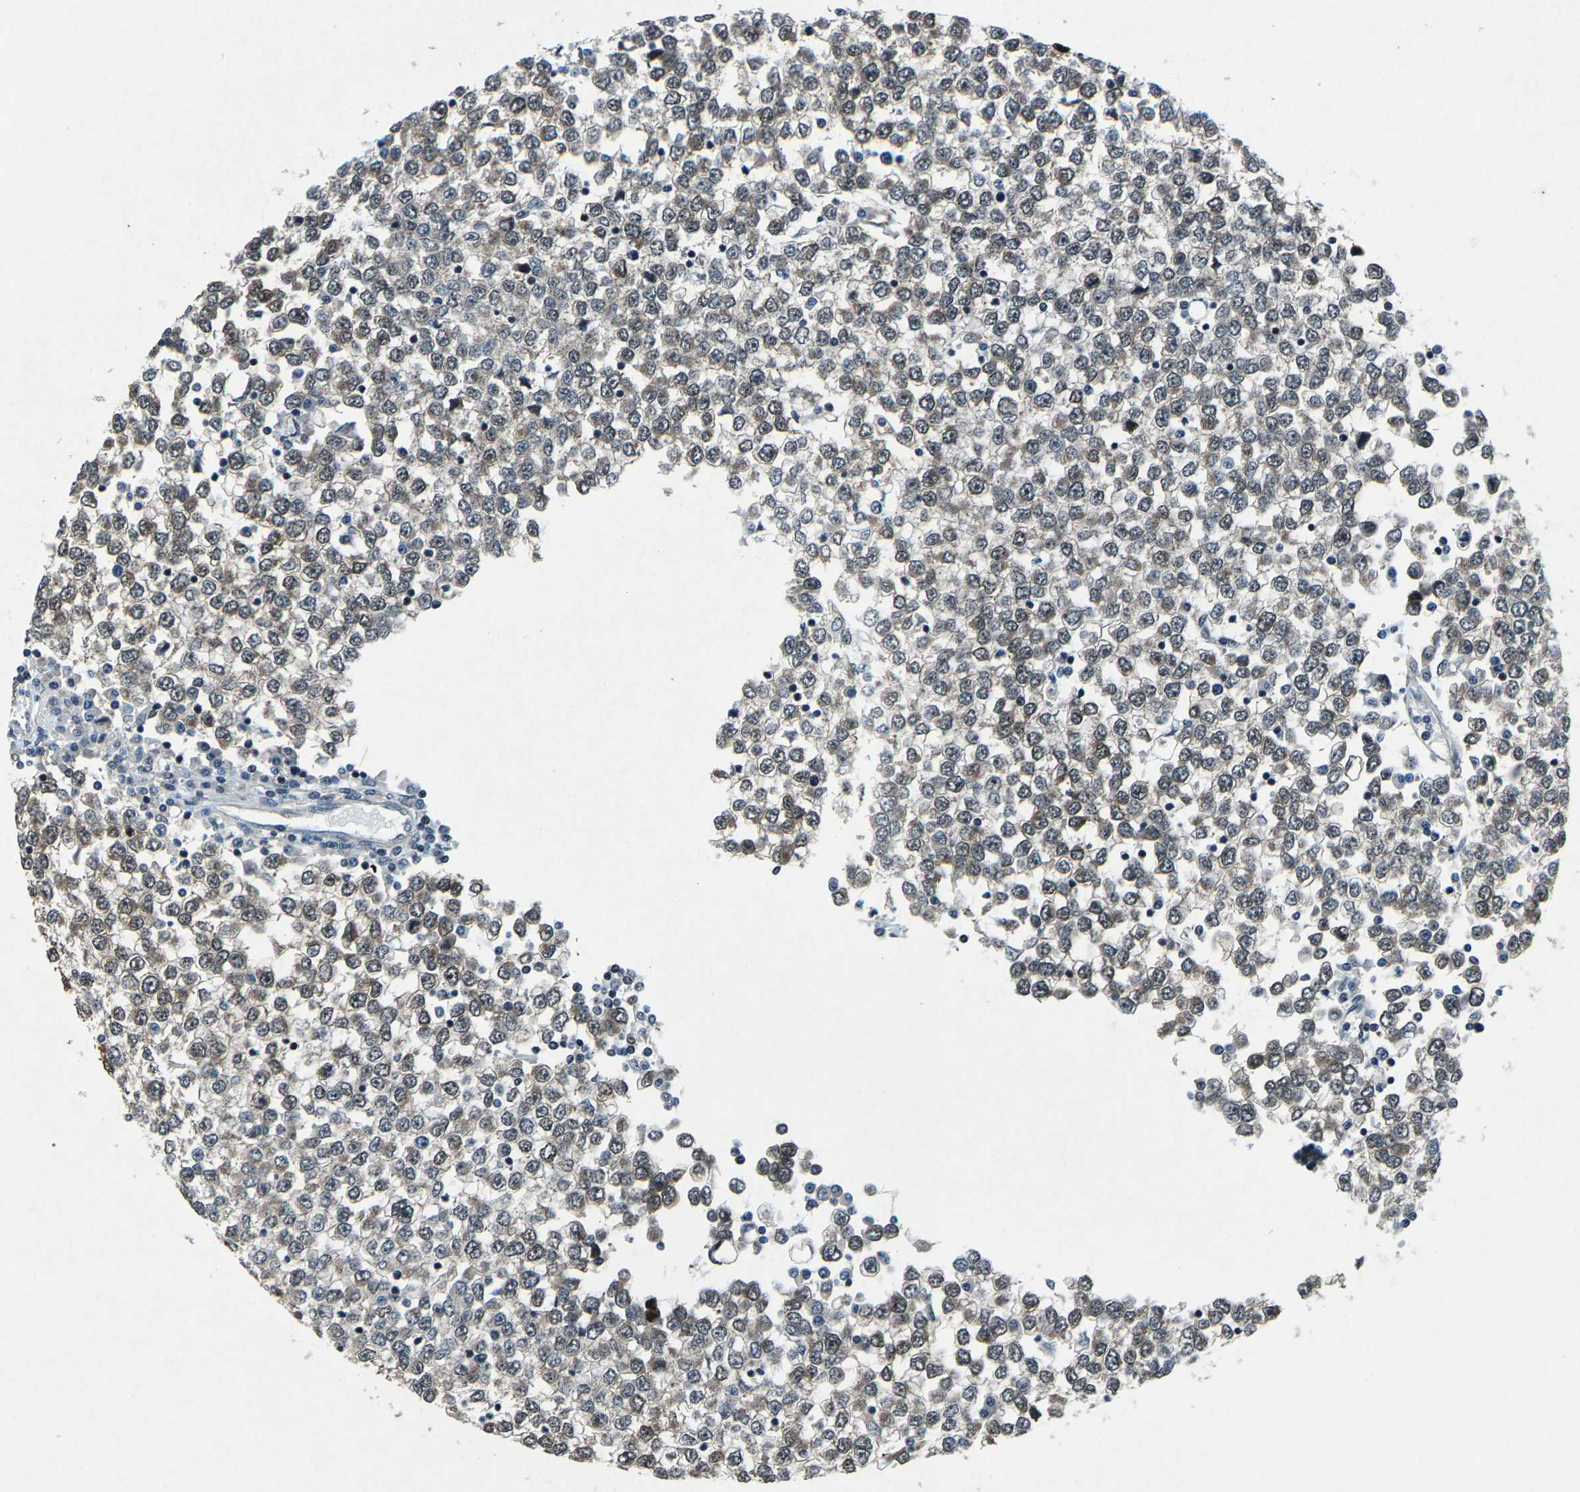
{"staining": {"intensity": "weak", "quantity": "25%-75%", "location": "cytoplasmic/membranous,nuclear"}, "tissue": "testis cancer", "cell_type": "Tumor cells", "image_type": "cancer", "snomed": [{"axis": "morphology", "description": "Seminoma, NOS"}, {"axis": "topography", "description": "Testis"}], "caption": "This micrograph demonstrates IHC staining of human seminoma (testis), with low weak cytoplasmic/membranous and nuclear positivity in approximately 25%-75% of tumor cells.", "gene": "ATXN3", "patient": {"sex": "male", "age": 65}}